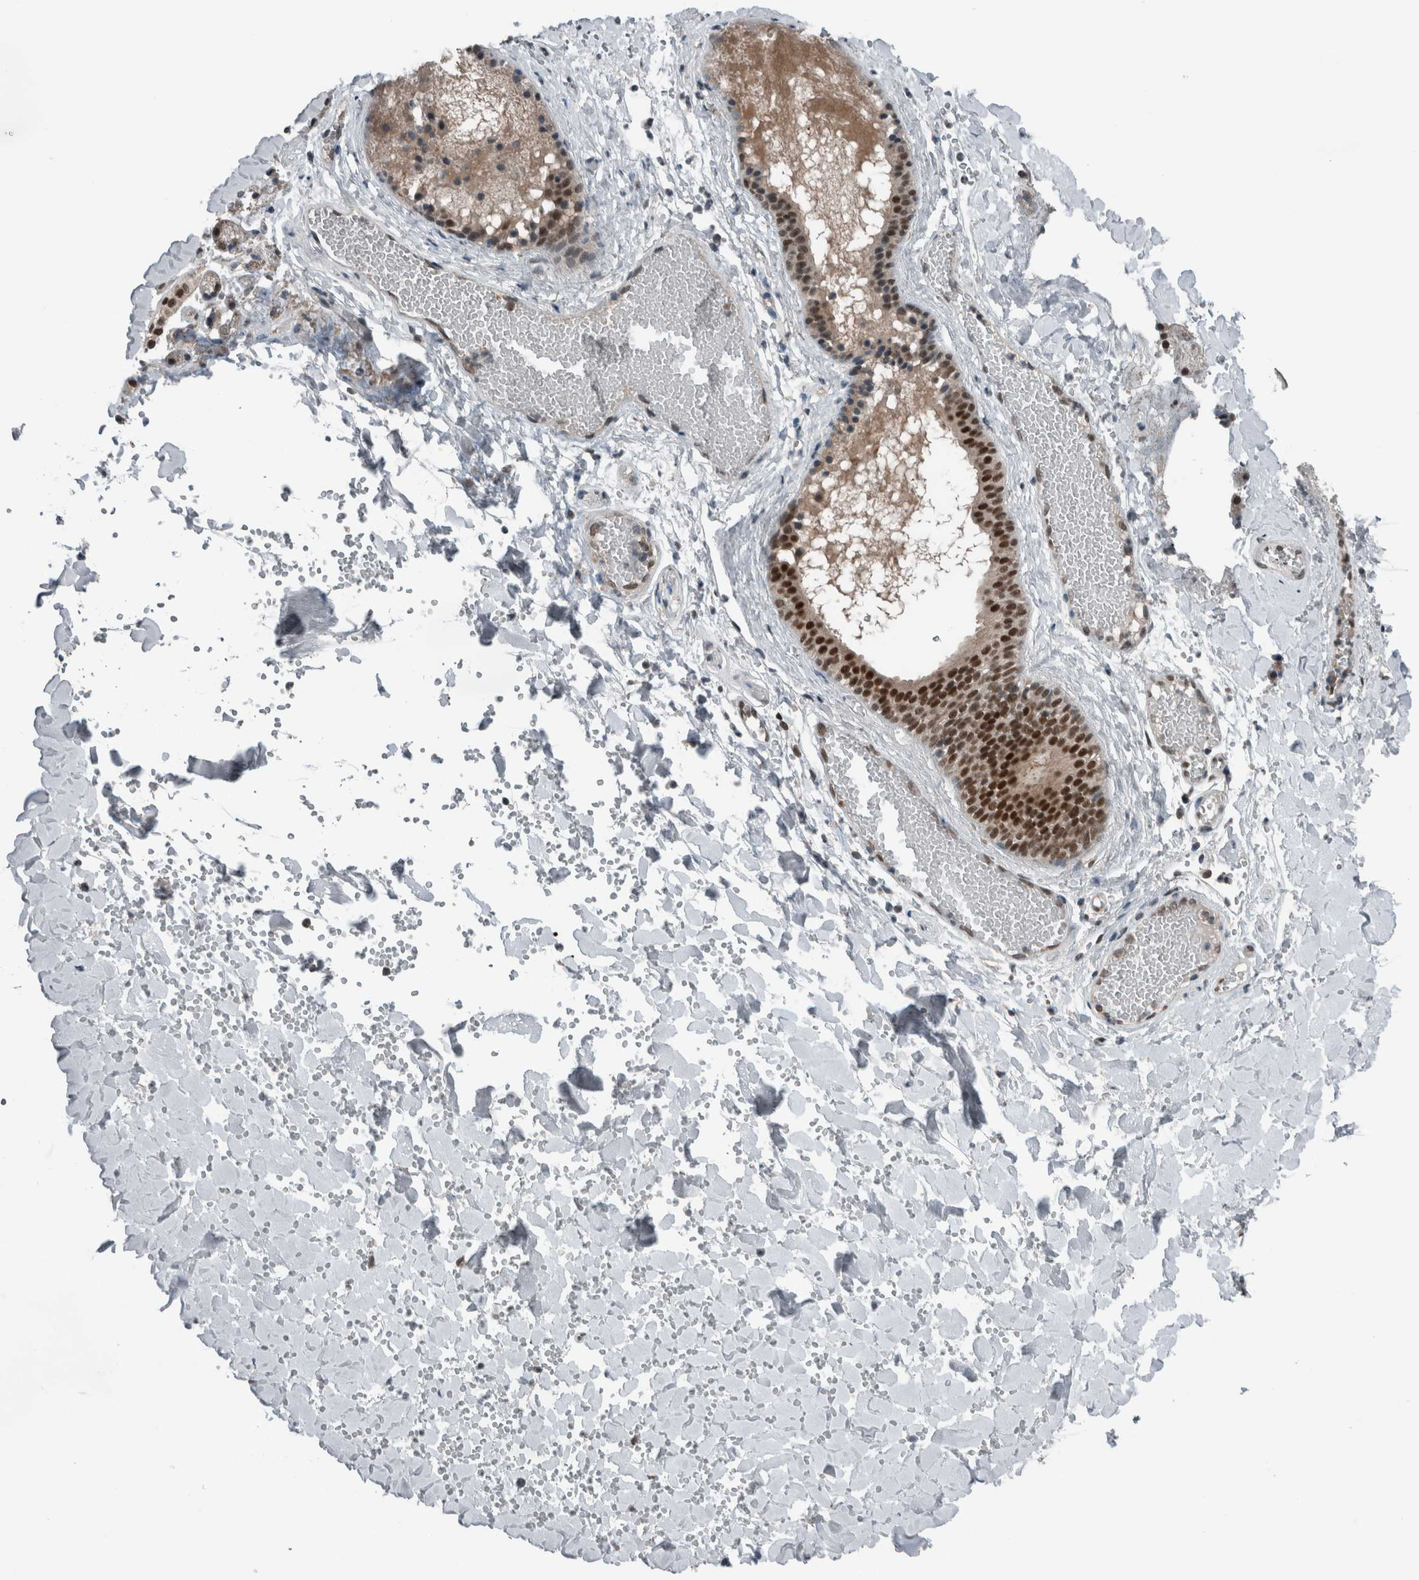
{"staining": {"intensity": "strong", "quantity": ">75%", "location": "nuclear"}, "tissue": "salivary gland", "cell_type": "Glandular cells", "image_type": "normal", "snomed": [{"axis": "morphology", "description": "Normal tissue, NOS"}, {"axis": "topography", "description": "Salivary gland"}], "caption": "DAB immunohistochemical staining of normal human salivary gland shows strong nuclear protein expression in about >75% of glandular cells. The staining was performed using DAB to visualize the protein expression in brown, while the nuclei were stained in blue with hematoxylin (Magnification: 20x).", "gene": "SPAG7", "patient": {"sex": "female", "age": 33}}